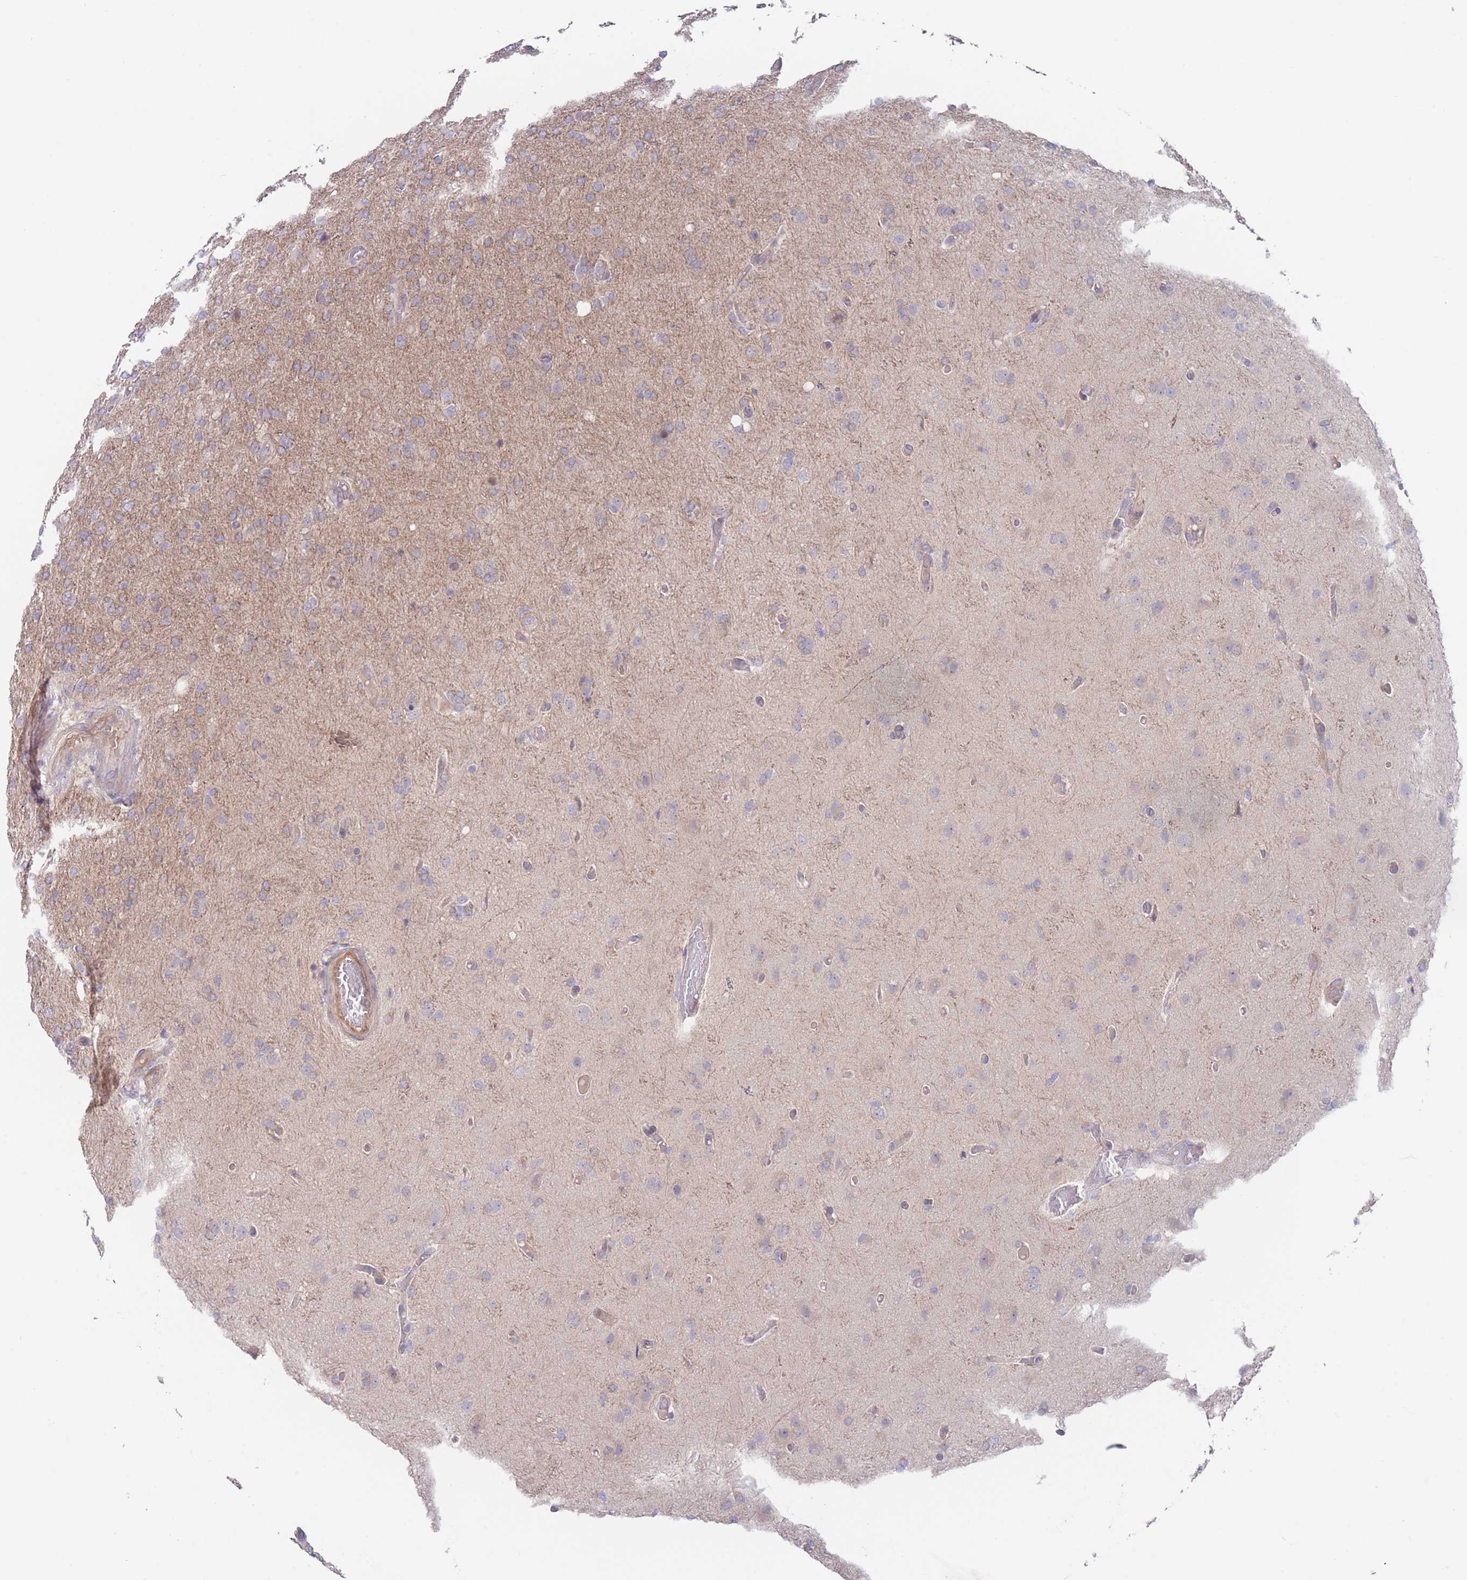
{"staining": {"intensity": "negative", "quantity": "none", "location": "none"}, "tissue": "glioma", "cell_type": "Tumor cells", "image_type": "cancer", "snomed": [{"axis": "morphology", "description": "Glioma, malignant, High grade"}, {"axis": "topography", "description": "Brain"}], "caption": "A micrograph of glioma stained for a protein displays no brown staining in tumor cells. (DAB (3,3'-diaminobenzidine) immunohistochemistry (IHC) with hematoxylin counter stain).", "gene": "ZNF281", "patient": {"sex": "female", "age": 74}}